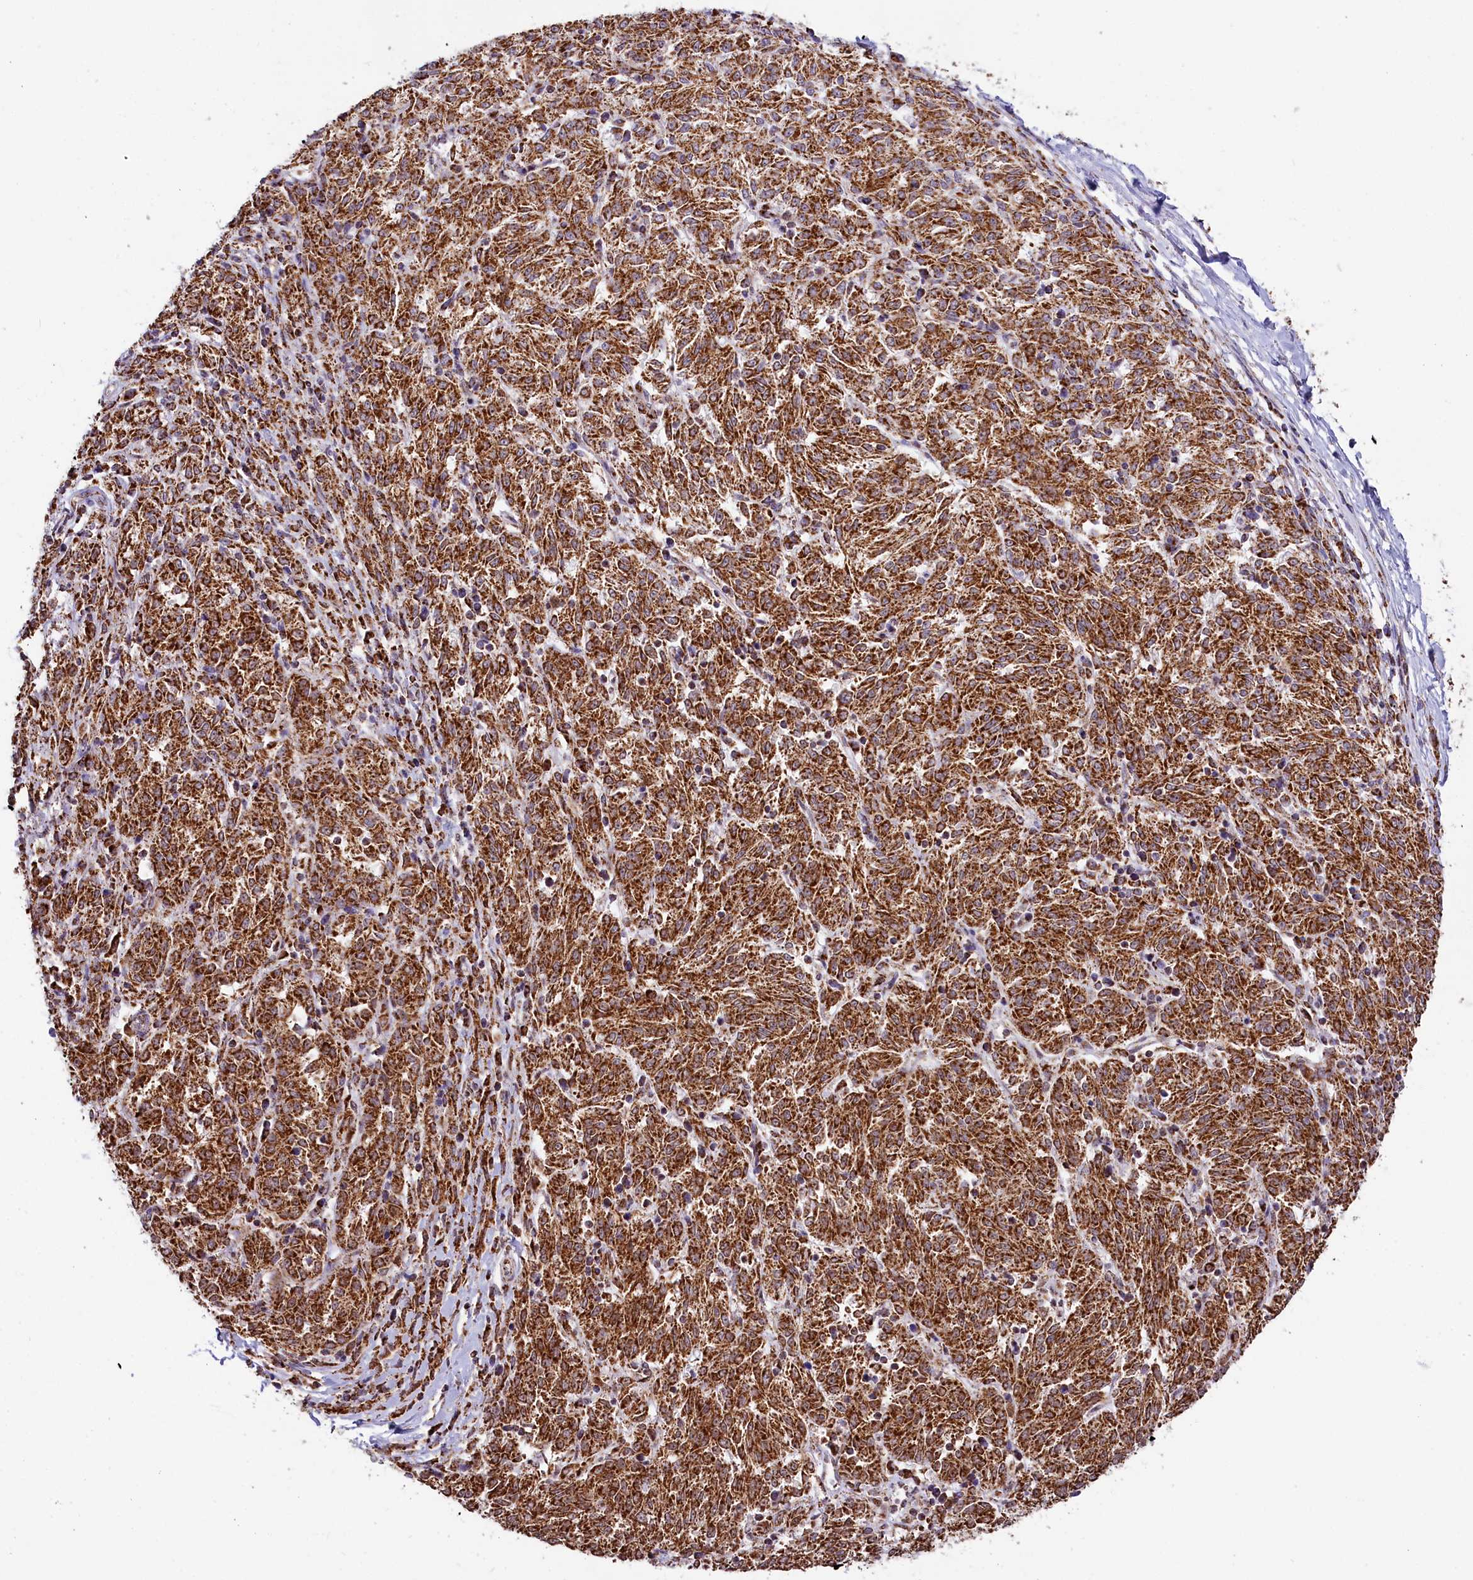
{"staining": {"intensity": "strong", "quantity": ">75%", "location": "cytoplasmic/membranous"}, "tissue": "melanoma", "cell_type": "Tumor cells", "image_type": "cancer", "snomed": [{"axis": "morphology", "description": "Malignant melanoma, NOS"}, {"axis": "topography", "description": "Skin"}], "caption": "Immunohistochemistry image of neoplastic tissue: malignant melanoma stained using immunohistochemistry (IHC) reveals high levels of strong protein expression localized specifically in the cytoplasmic/membranous of tumor cells, appearing as a cytoplasmic/membranous brown color.", "gene": "NDUFA8", "patient": {"sex": "female", "age": 72}}